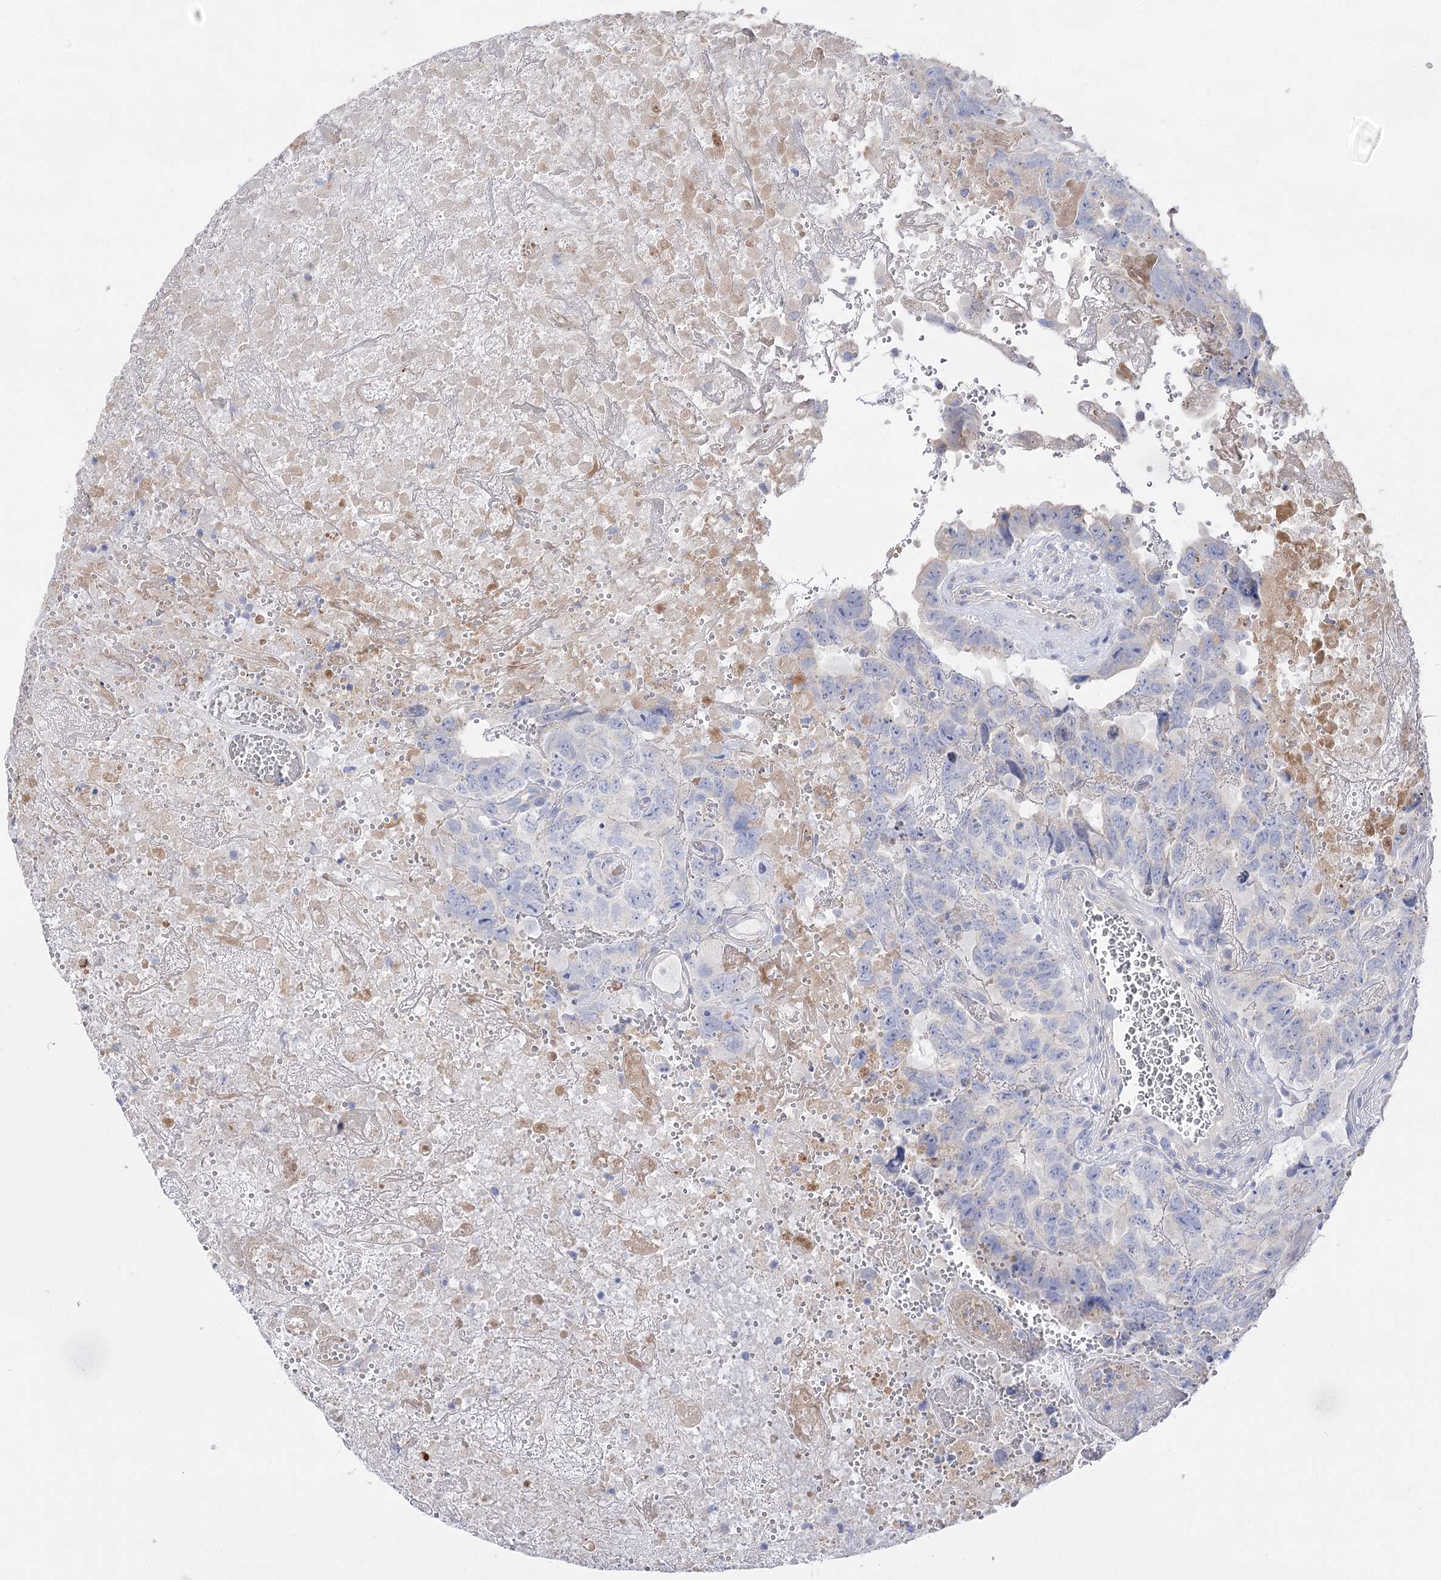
{"staining": {"intensity": "negative", "quantity": "none", "location": "none"}, "tissue": "testis cancer", "cell_type": "Tumor cells", "image_type": "cancer", "snomed": [{"axis": "morphology", "description": "Carcinoma, Embryonal, NOS"}, {"axis": "topography", "description": "Testis"}], "caption": "This is an immunohistochemistry (IHC) image of human embryonal carcinoma (testis). There is no staining in tumor cells.", "gene": "NRAP", "patient": {"sex": "male", "age": 45}}